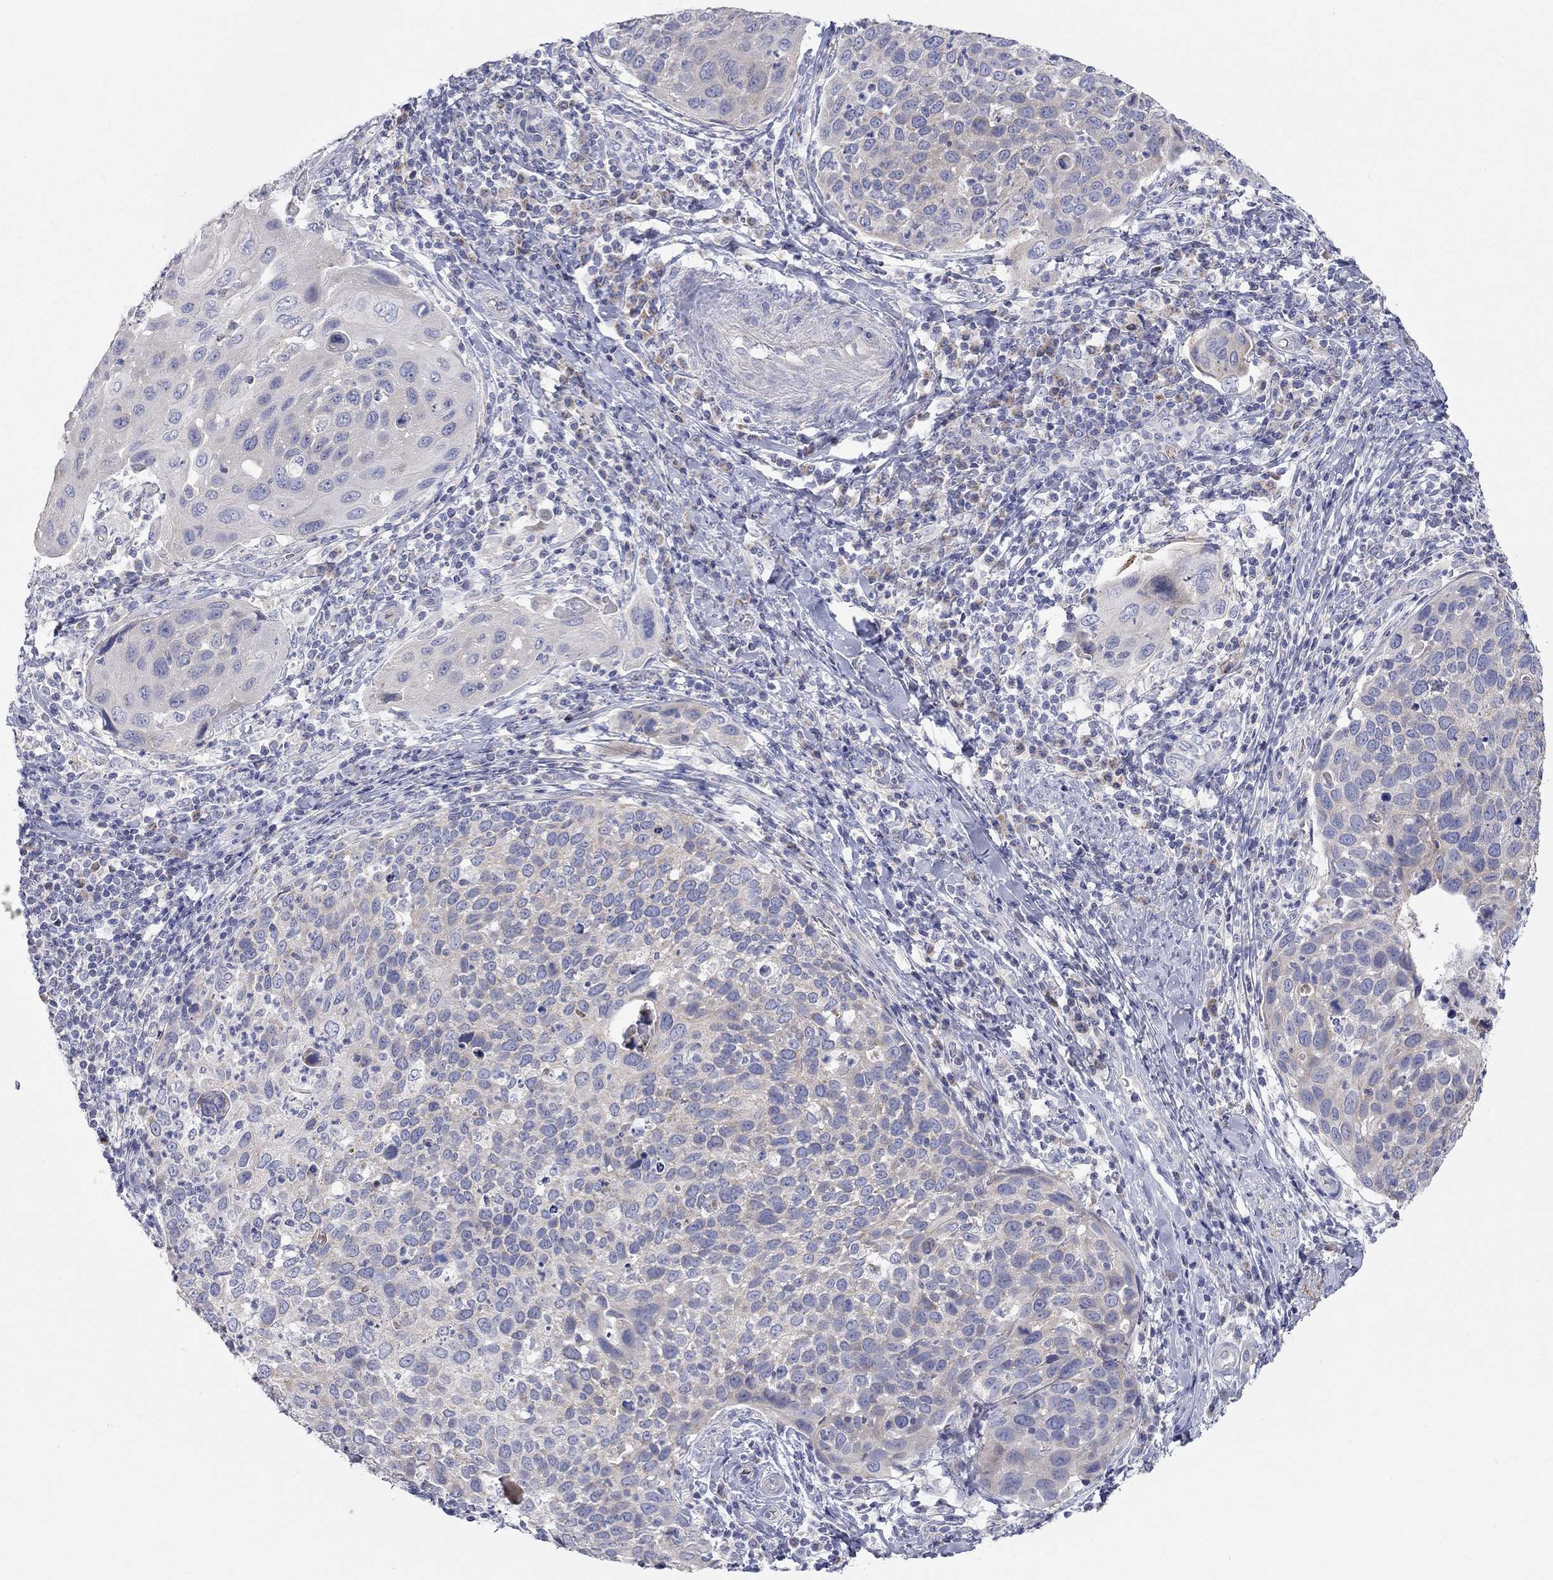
{"staining": {"intensity": "negative", "quantity": "none", "location": "none"}, "tissue": "cervical cancer", "cell_type": "Tumor cells", "image_type": "cancer", "snomed": [{"axis": "morphology", "description": "Squamous cell carcinoma, NOS"}, {"axis": "topography", "description": "Cervix"}], "caption": "The micrograph exhibits no significant expression in tumor cells of cervical cancer (squamous cell carcinoma).", "gene": "RCAN1", "patient": {"sex": "female", "age": 54}}